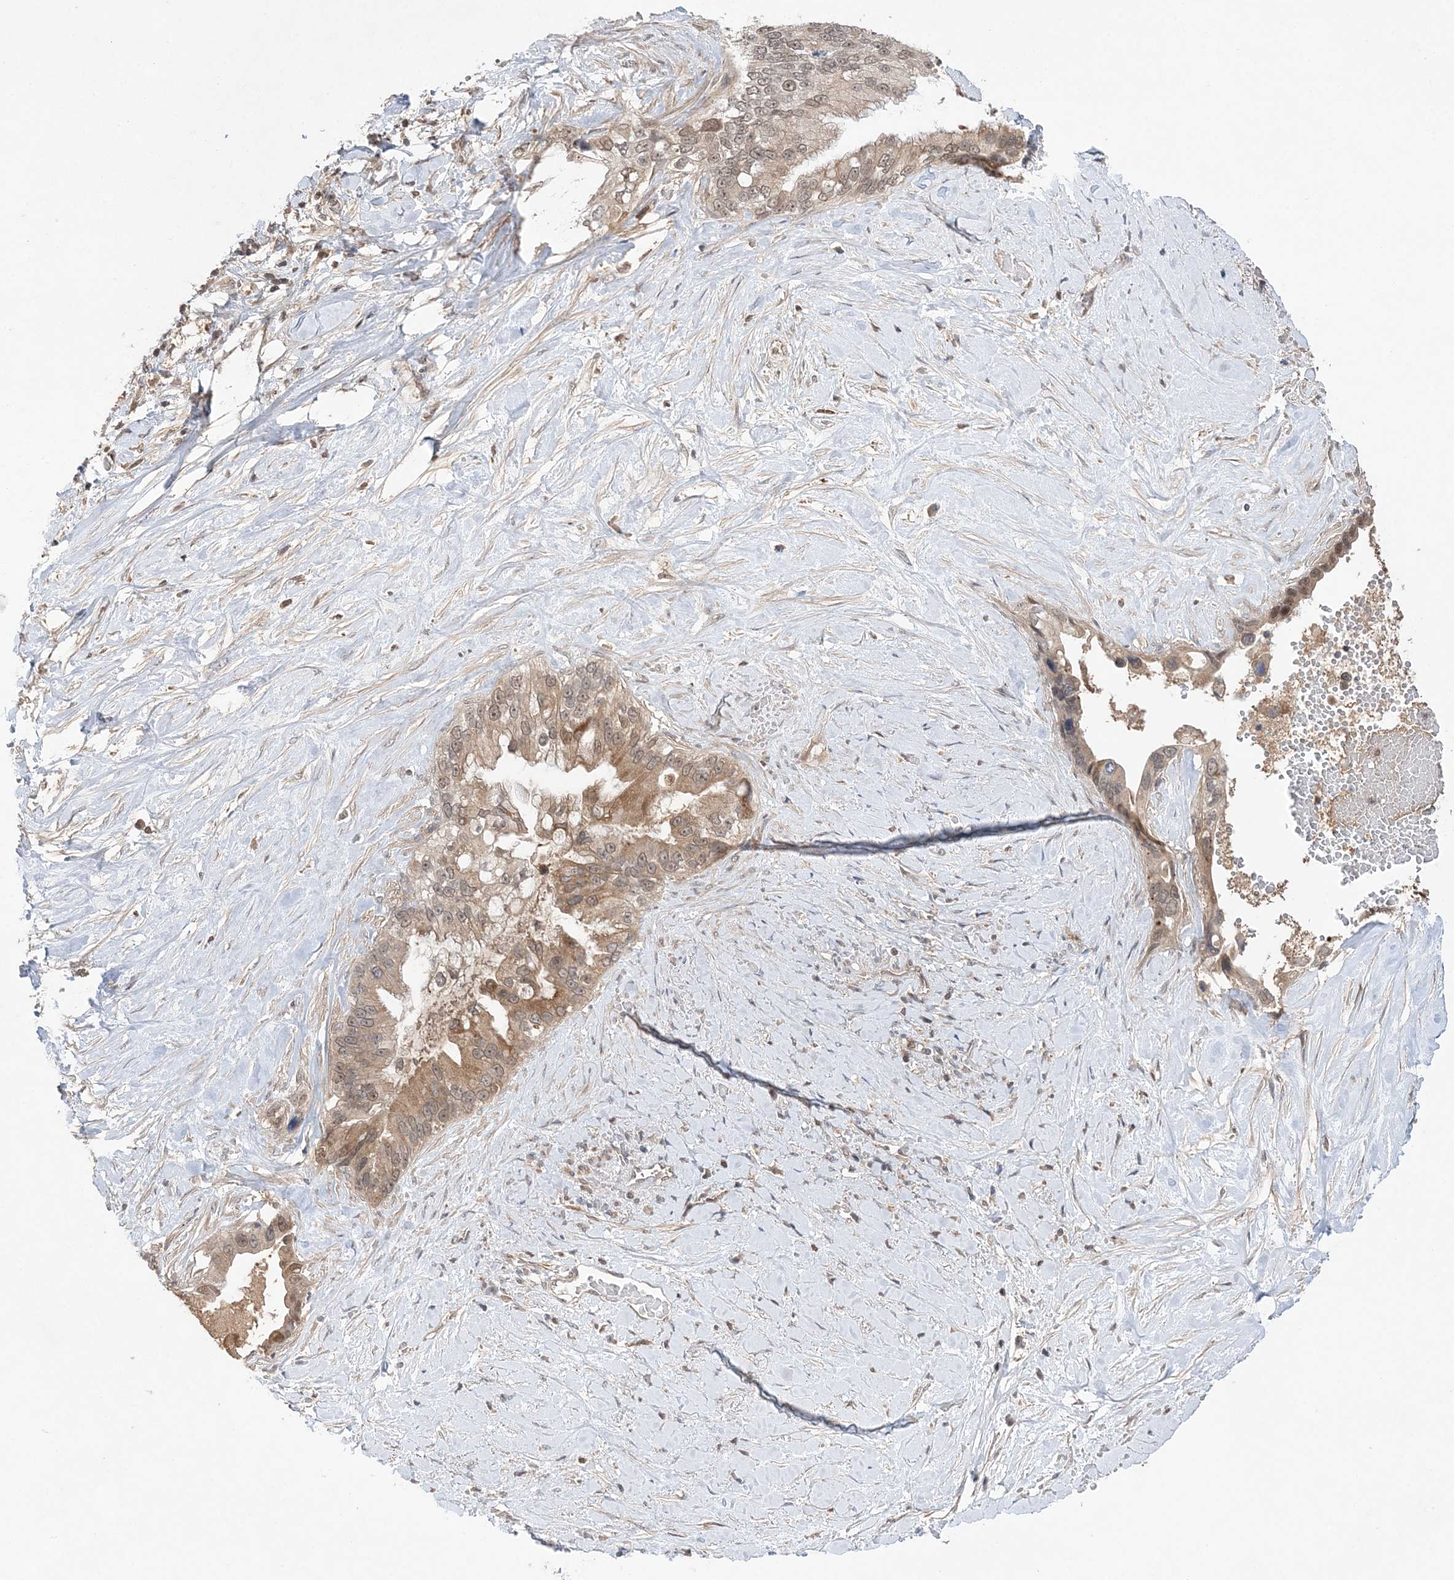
{"staining": {"intensity": "moderate", "quantity": ">75%", "location": "cytoplasmic/membranous,nuclear"}, "tissue": "pancreatic cancer", "cell_type": "Tumor cells", "image_type": "cancer", "snomed": [{"axis": "morphology", "description": "Inflammation, NOS"}, {"axis": "morphology", "description": "Adenocarcinoma, NOS"}, {"axis": "topography", "description": "Pancreas"}], "caption": "Protein expression analysis of pancreatic cancer exhibits moderate cytoplasmic/membranous and nuclear staining in approximately >75% of tumor cells.", "gene": "TMEM132B", "patient": {"sex": "female", "age": 56}}